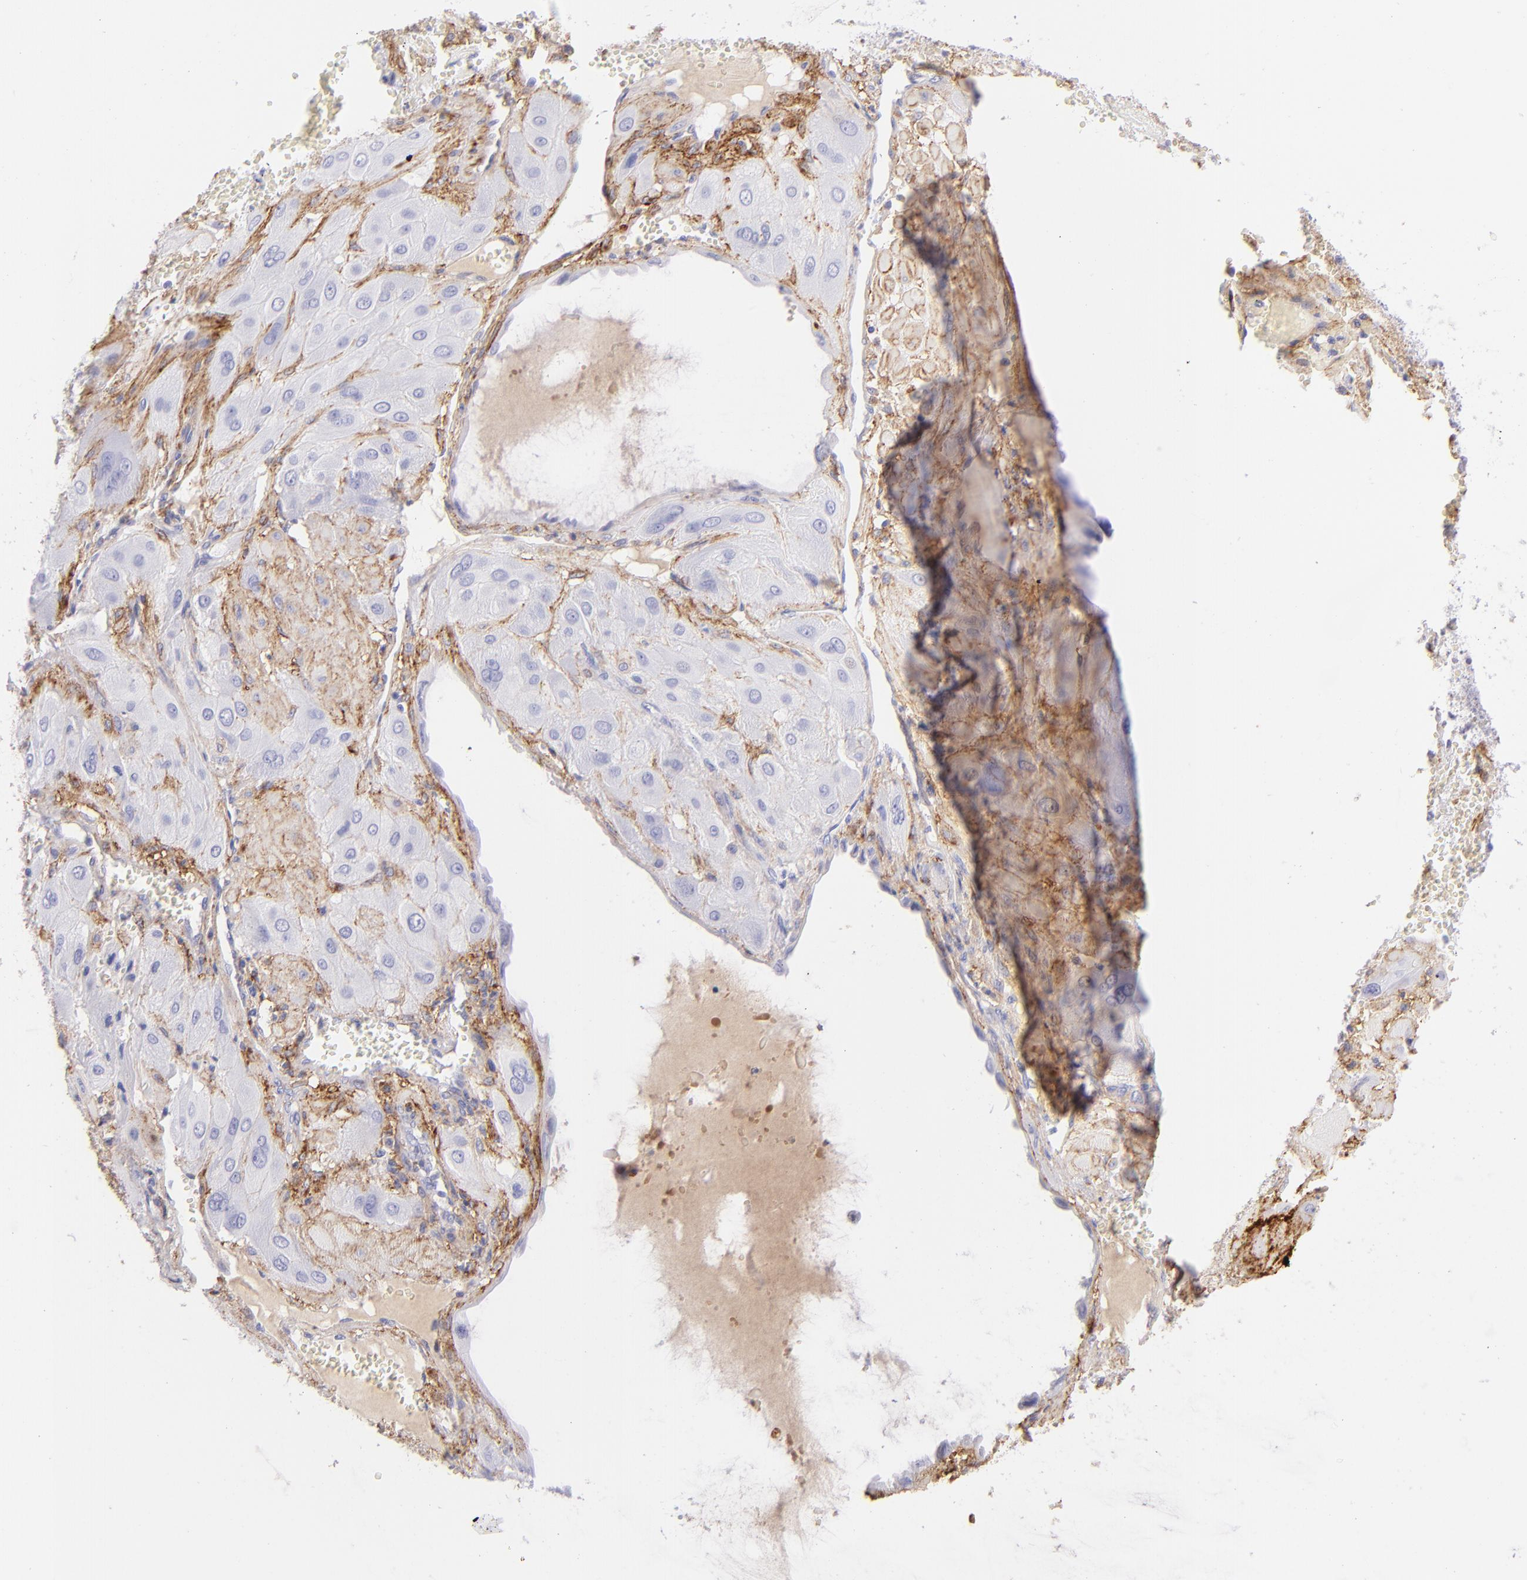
{"staining": {"intensity": "negative", "quantity": "none", "location": "none"}, "tissue": "cervical cancer", "cell_type": "Tumor cells", "image_type": "cancer", "snomed": [{"axis": "morphology", "description": "Squamous cell carcinoma, NOS"}, {"axis": "topography", "description": "Cervix"}], "caption": "High power microscopy histopathology image of an IHC photomicrograph of cervical cancer (squamous cell carcinoma), revealing no significant expression in tumor cells. The staining was performed using DAB to visualize the protein expression in brown, while the nuclei were stained in blue with hematoxylin (Magnification: 20x).", "gene": "CD81", "patient": {"sex": "female", "age": 34}}